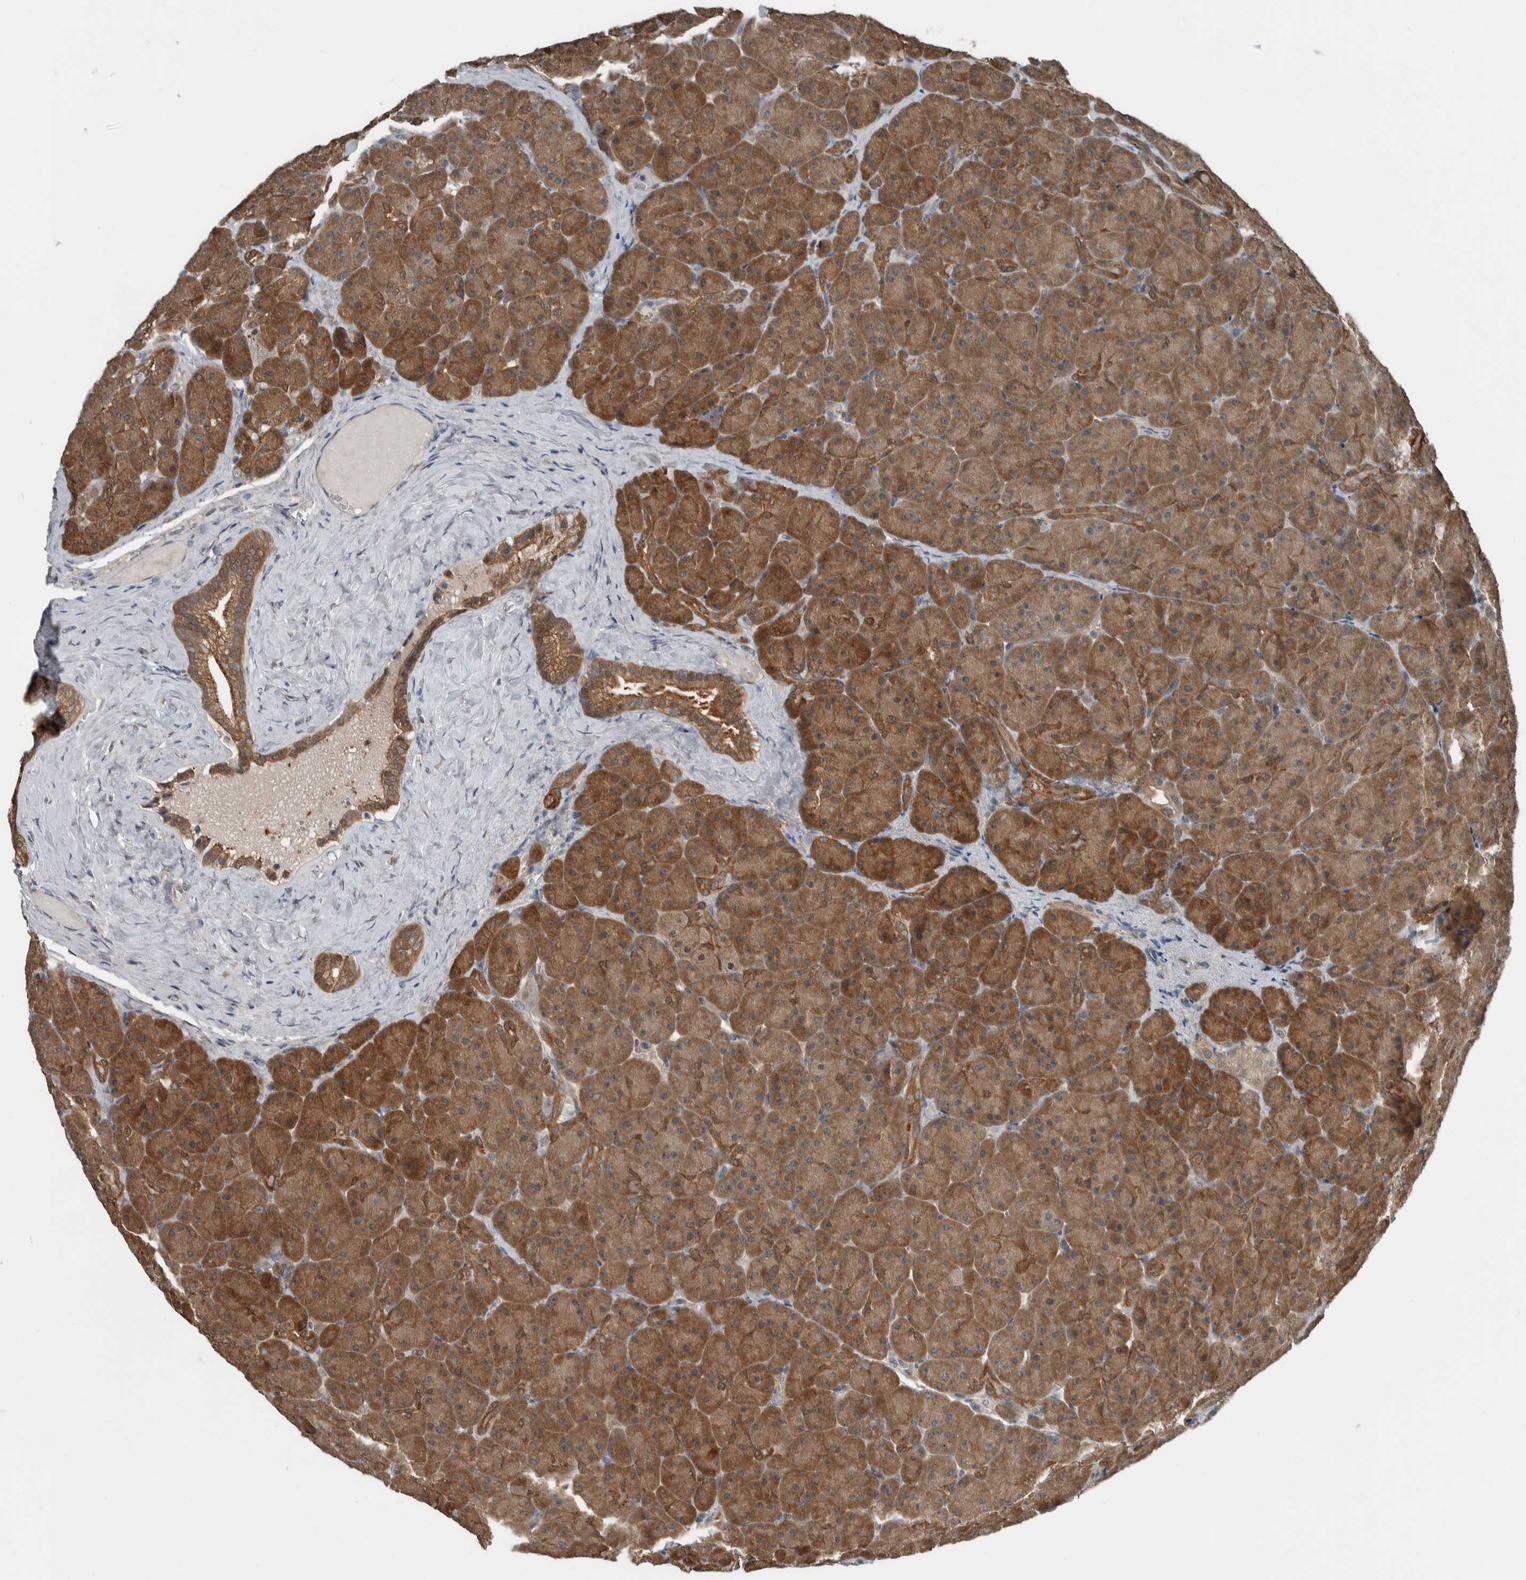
{"staining": {"intensity": "moderate", "quantity": ">75%", "location": "cytoplasmic/membranous"}, "tissue": "pancreas", "cell_type": "Exocrine glandular cells", "image_type": "normal", "snomed": [{"axis": "morphology", "description": "Normal tissue, NOS"}, {"axis": "topography", "description": "Pancreas"}], "caption": "A photomicrograph of pancreas stained for a protein demonstrates moderate cytoplasmic/membranous brown staining in exocrine glandular cells.", "gene": "ALAD", "patient": {"sex": "male", "age": 66}}